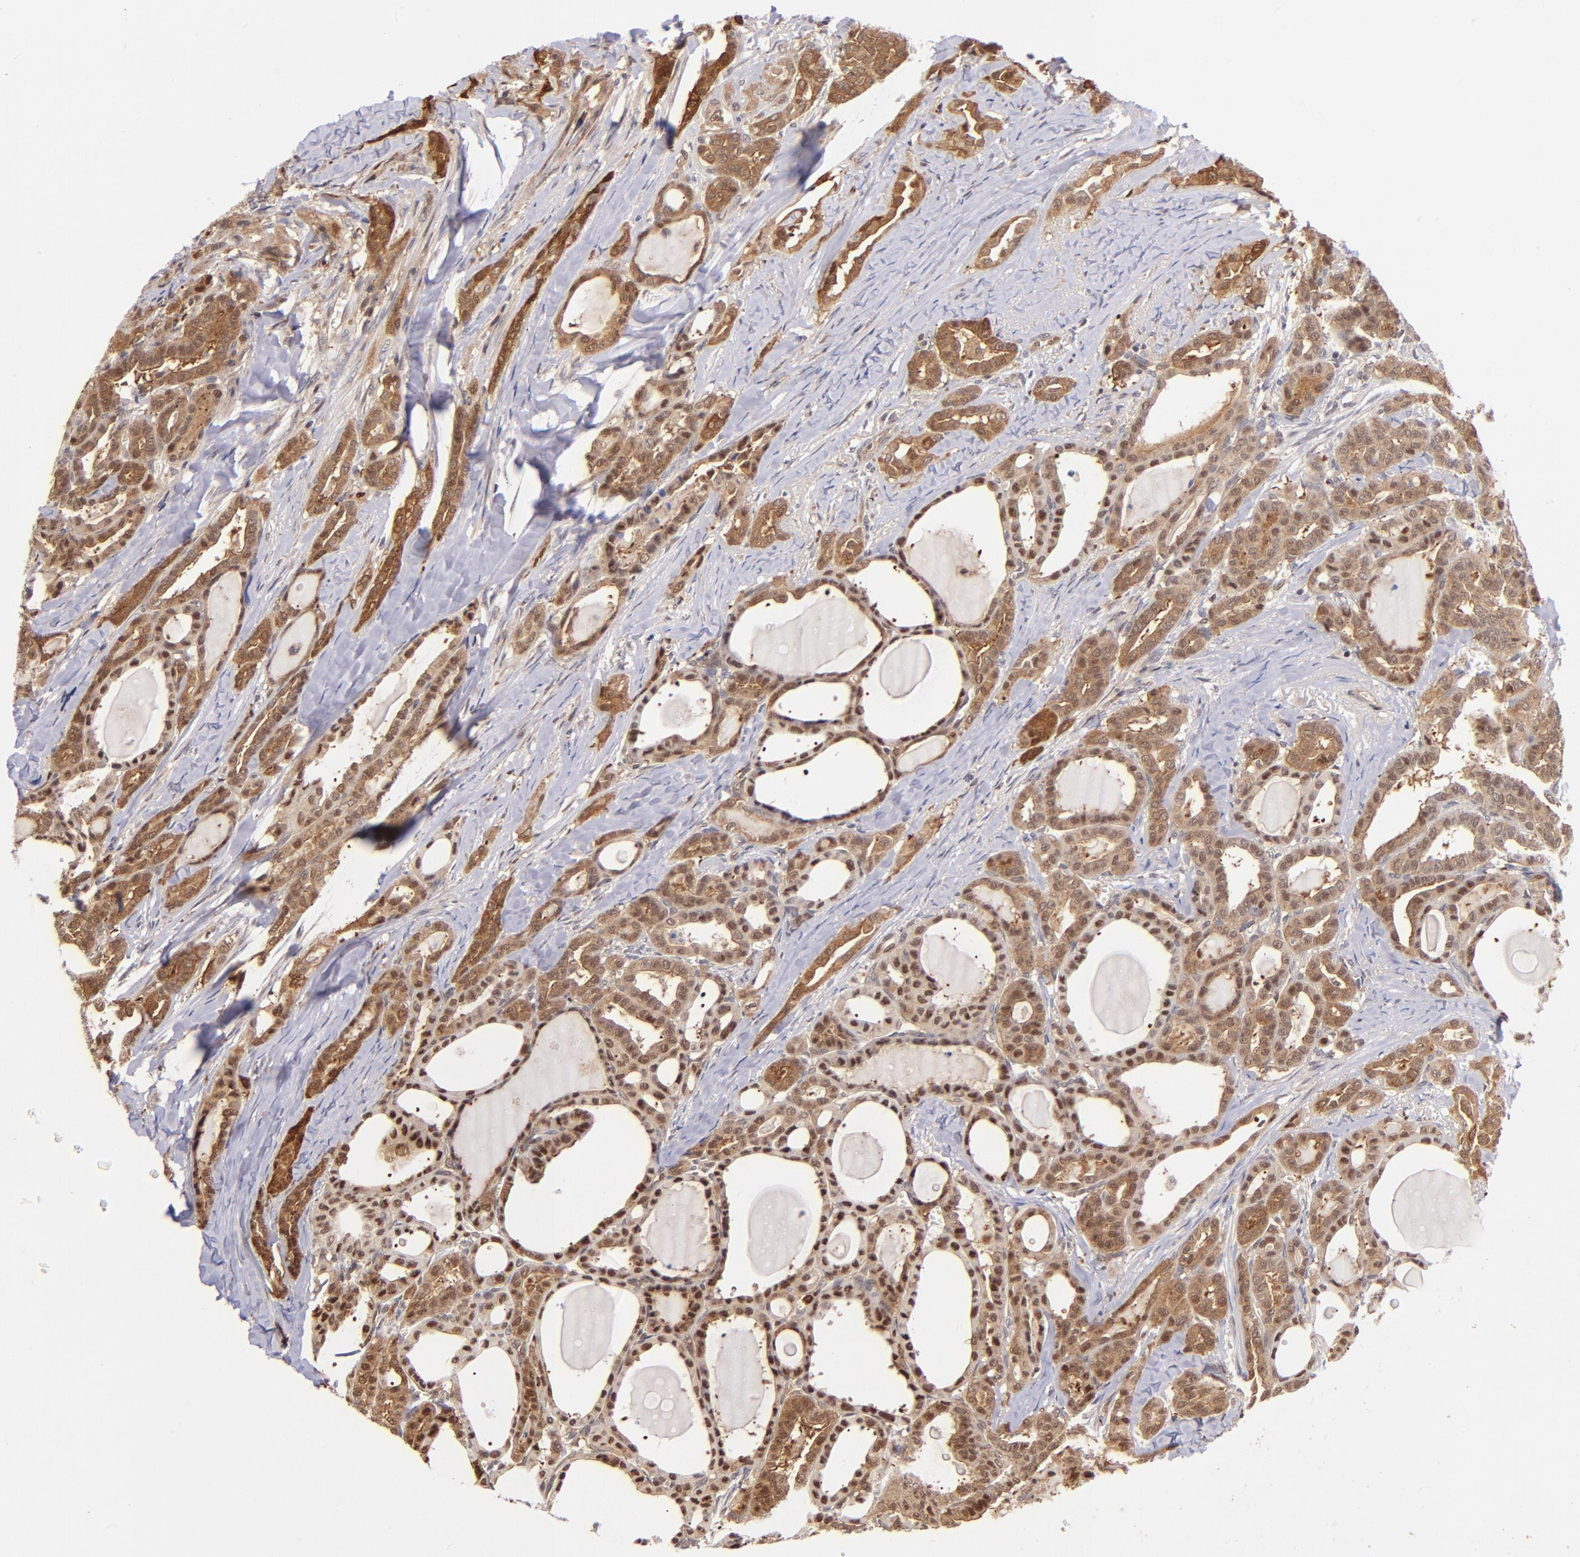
{"staining": {"intensity": "moderate", "quantity": ">75%", "location": "cytoplasmic/membranous,nuclear"}, "tissue": "thyroid cancer", "cell_type": "Tumor cells", "image_type": "cancer", "snomed": [{"axis": "morphology", "description": "Carcinoma, NOS"}, {"axis": "topography", "description": "Thyroid gland"}], "caption": "Brown immunohistochemical staining in human thyroid carcinoma shows moderate cytoplasmic/membranous and nuclear positivity in approximately >75% of tumor cells.", "gene": "YWHAB", "patient": {"sex": "female", "age": 91}}